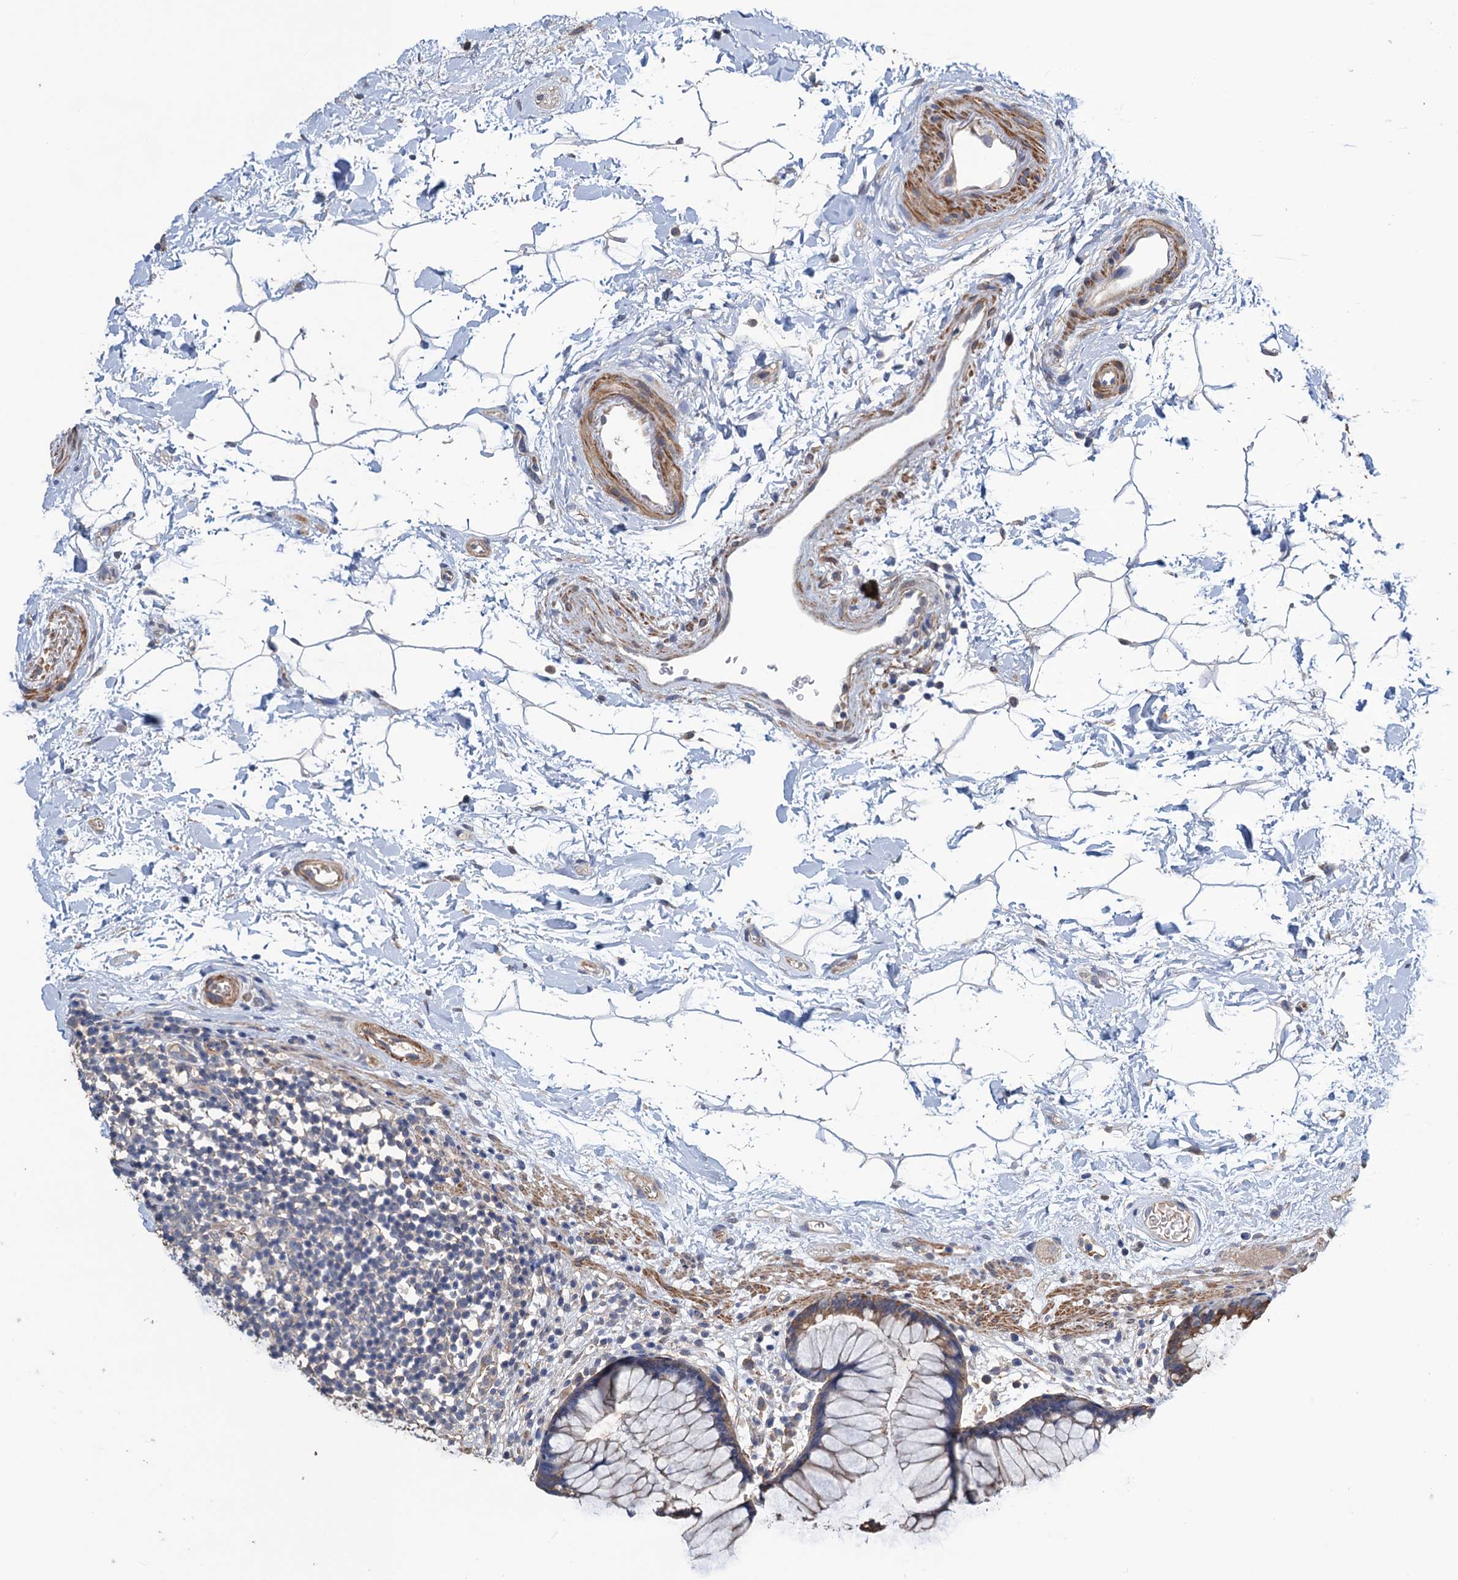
{"staining": {"intensity": "moderate", "quantity": "25%-75%", "location": "cytoplasmic/membranous"}, "tissue": "rectum", "cell_type": "Glandular cells", "image_type": "normal", "snomed": [{"axis": "morphology", "description": "Normal tissue, NOS"}, {"axis": "topography", "description": "Rectum"}], "caption": "Moderate cytoplasmic/membranous protein expression is seen in approximately 25%-75% of glandular cells in rectum. (DAB (3,3'-diaminobenzidine) IHC with brightfield microscopy, high magnification).", "gene": "SMCO3", "patient": {"sex": "male", "age": 51}}